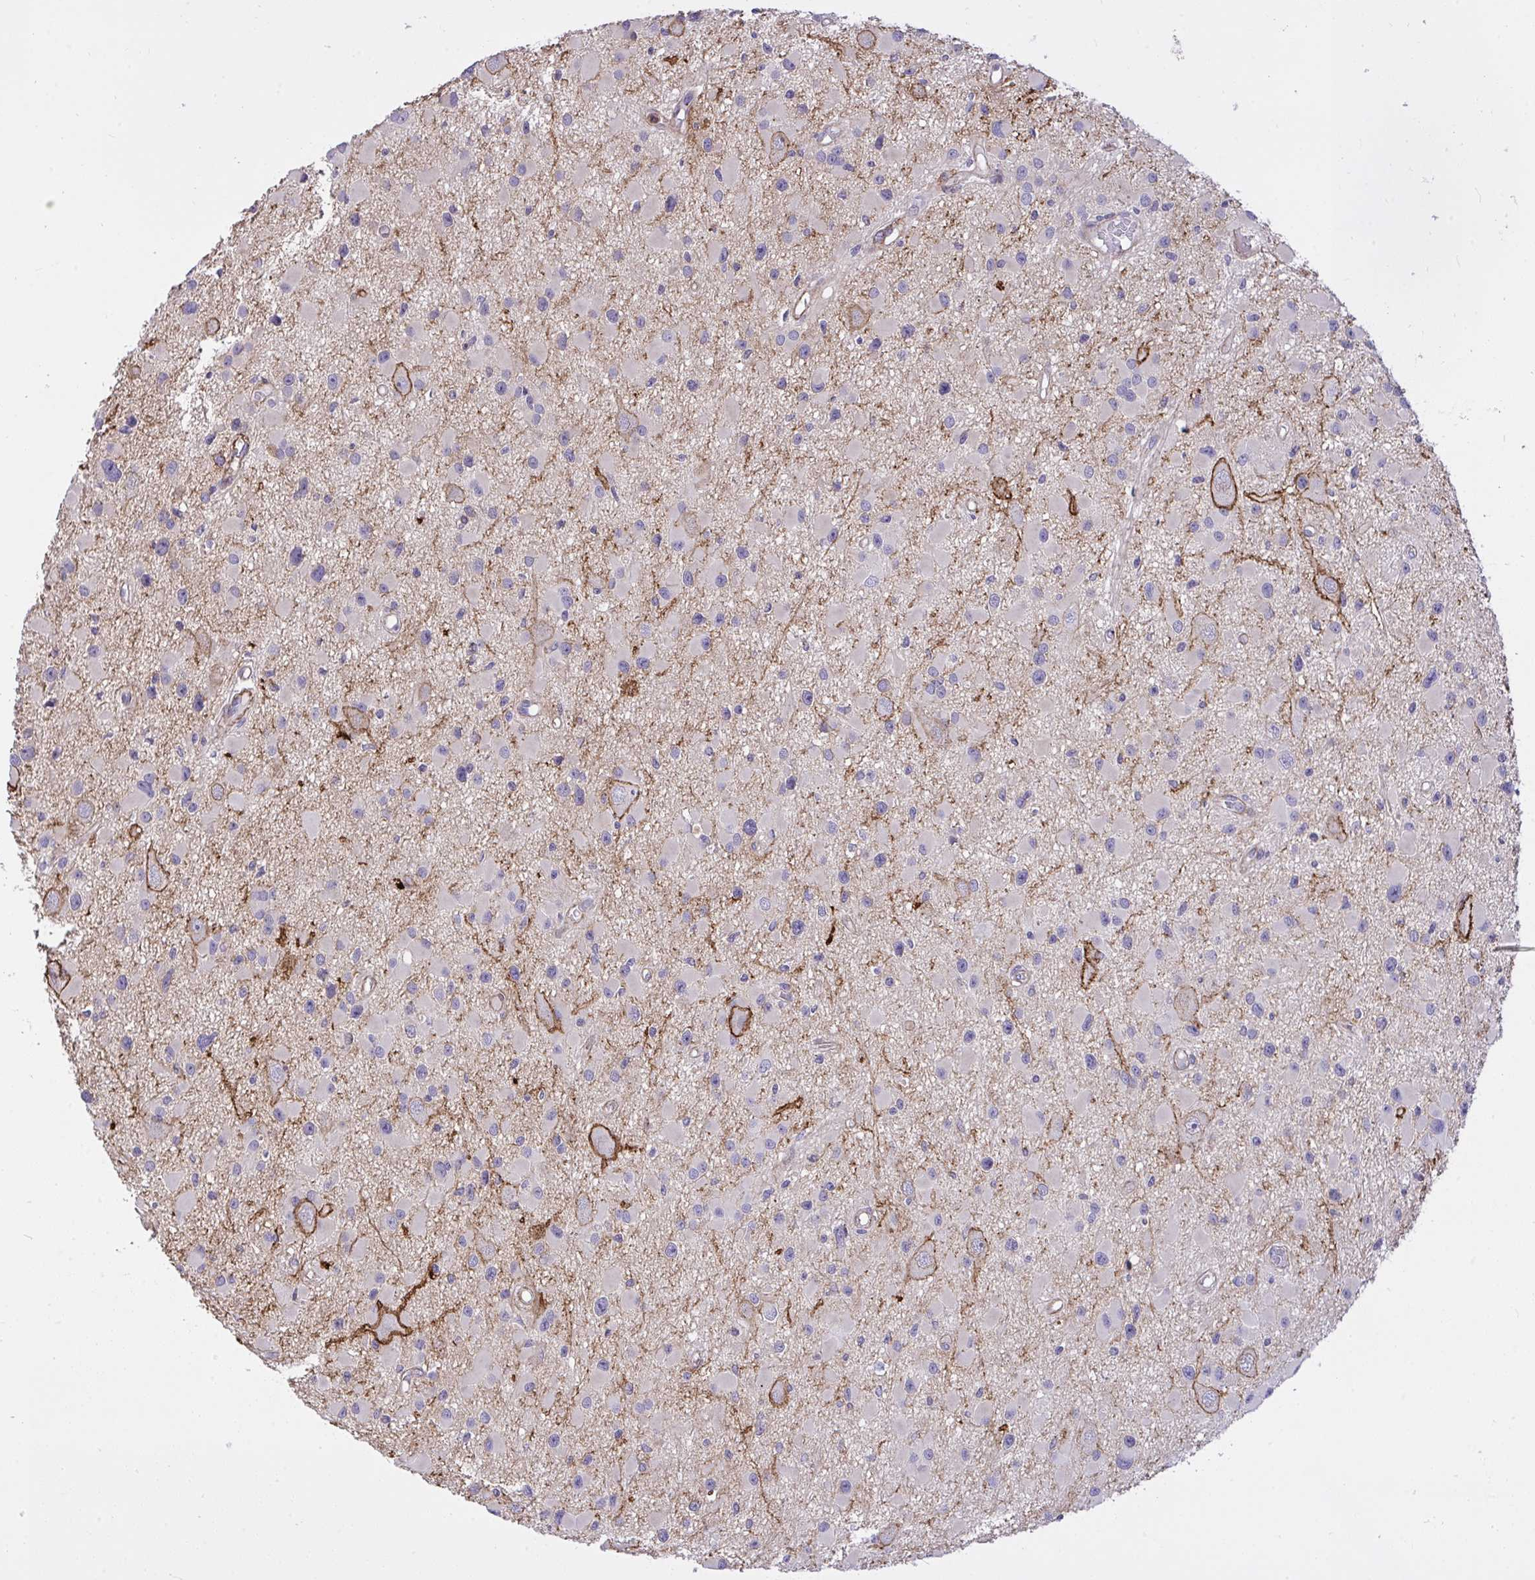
{"staining": {"intensity": "moderate", "quantity": "<25%", "location": "cytoplasmic/membranous"}, "tissue": "glioma", "cell_type": "Tumor cells", "image_type": "cancer", "snomed": [{"axis": "morphology", "description": "Glioma, malignant, High grade"}, {"axis": "topography", "description": "Brain"}], "caption": "An image of glioma stained for a protein shows moderate cytoplasmic/membranous brown staining in tumor cells. Nuclei are stained in blue.", "gene": "ERI1", "patient": {"sex": "male", "age": 54}}